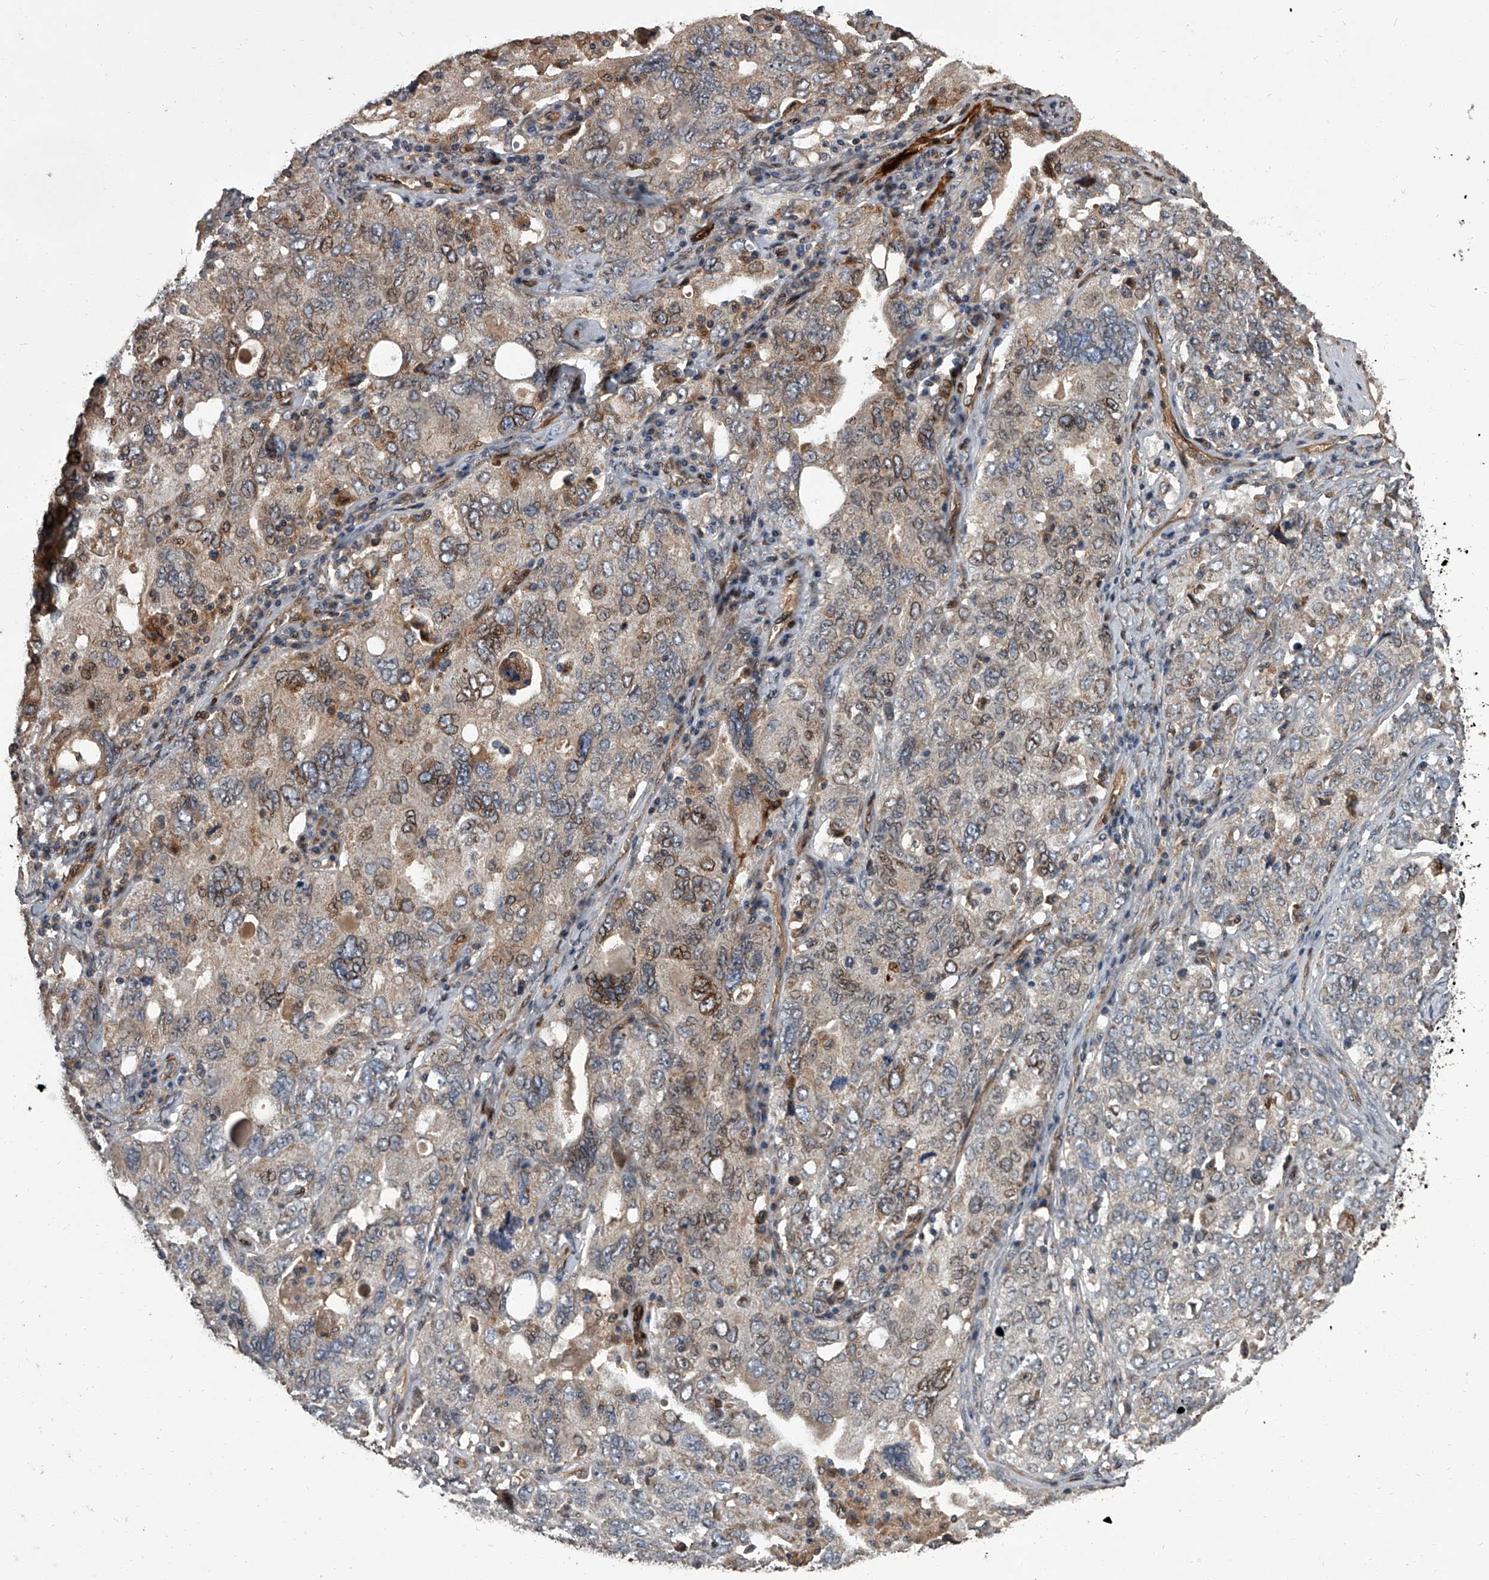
{"staining": {"intensity": "moderate", "quantity": "<25%", "location": "cytoplasmic/membranous,nuclear"}, "tissue": "ovarian cancer", "cell_type": "Tumor cells", "image_type": "cancer", "snomed": [{"axis": "morphology", "description": "Carcinoma, endometroid"}, {"axis": "topography", "description": "Ovary"}], "caption": "Protein expression analysis of endometroid carcinoma (ovarian) demonstrates moderate cytoplasmic/membranous and nuclear staining in about <25% of tumor cells.", "gene": "LRRC8C", "patient": {"sex": "female", "age": 62}}